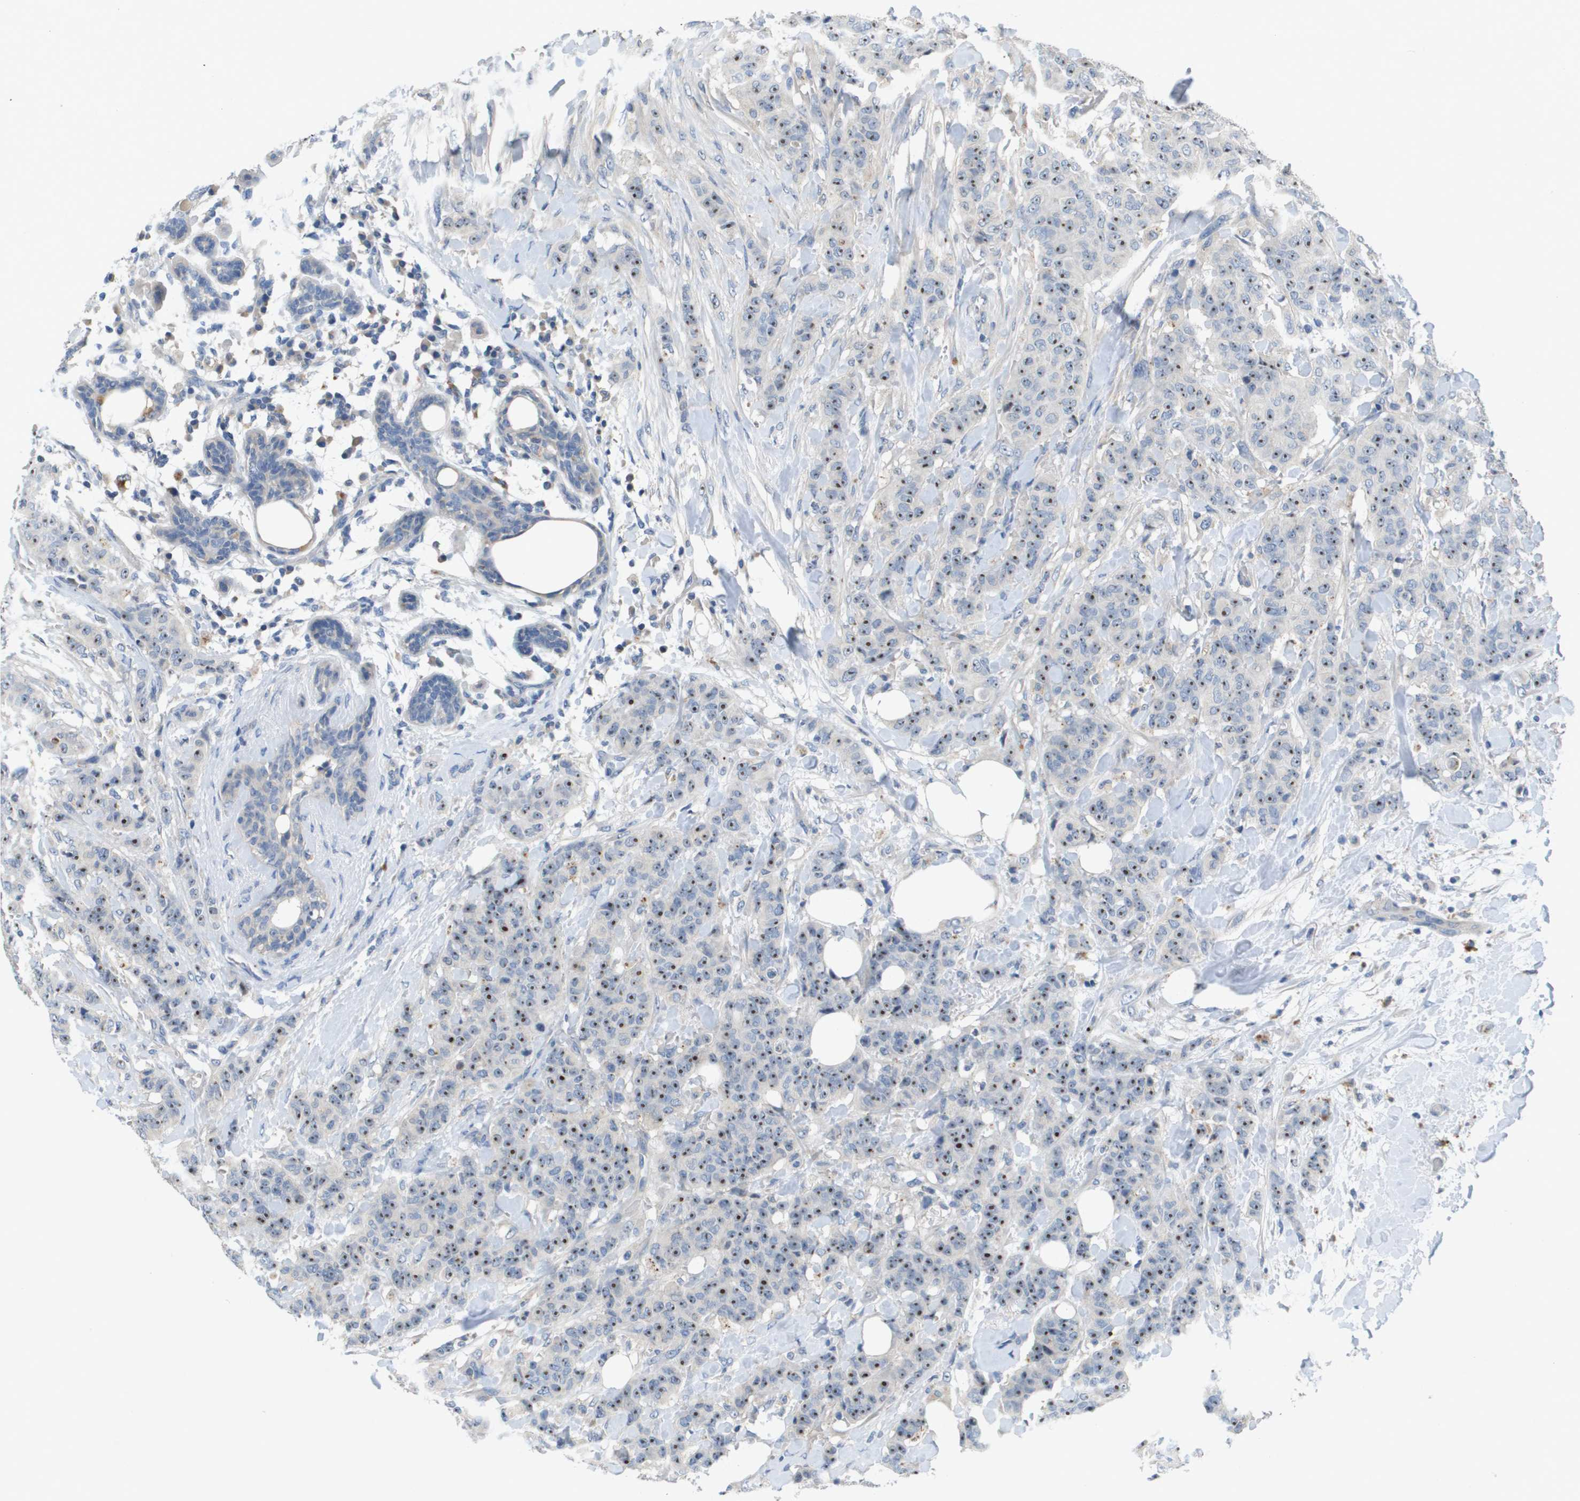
{"staining": {"intensity": "moderate", "quantity": ">75%", "location": "nuclear"}, "tissue": "breast cancer", "cell_type": "Tumor cells", "image_type": "cancer", "snomed": [{"axis": "morphology", "description": "Normal tissue, NOS"}, {"axis": "morphology", "description": "Duct carcinoma"}, {"axis": "topography", "description": "Breast"}], "caption": "Protein staining by immunohistochemistry exhibits moderate nuclear staining in approximately >75% of tumor cells in breast cancer. (IHC, brightfield microscopy, high magnification).", "gene": "B3GNT5", "patient": {"sex": "female", "age": 40}}